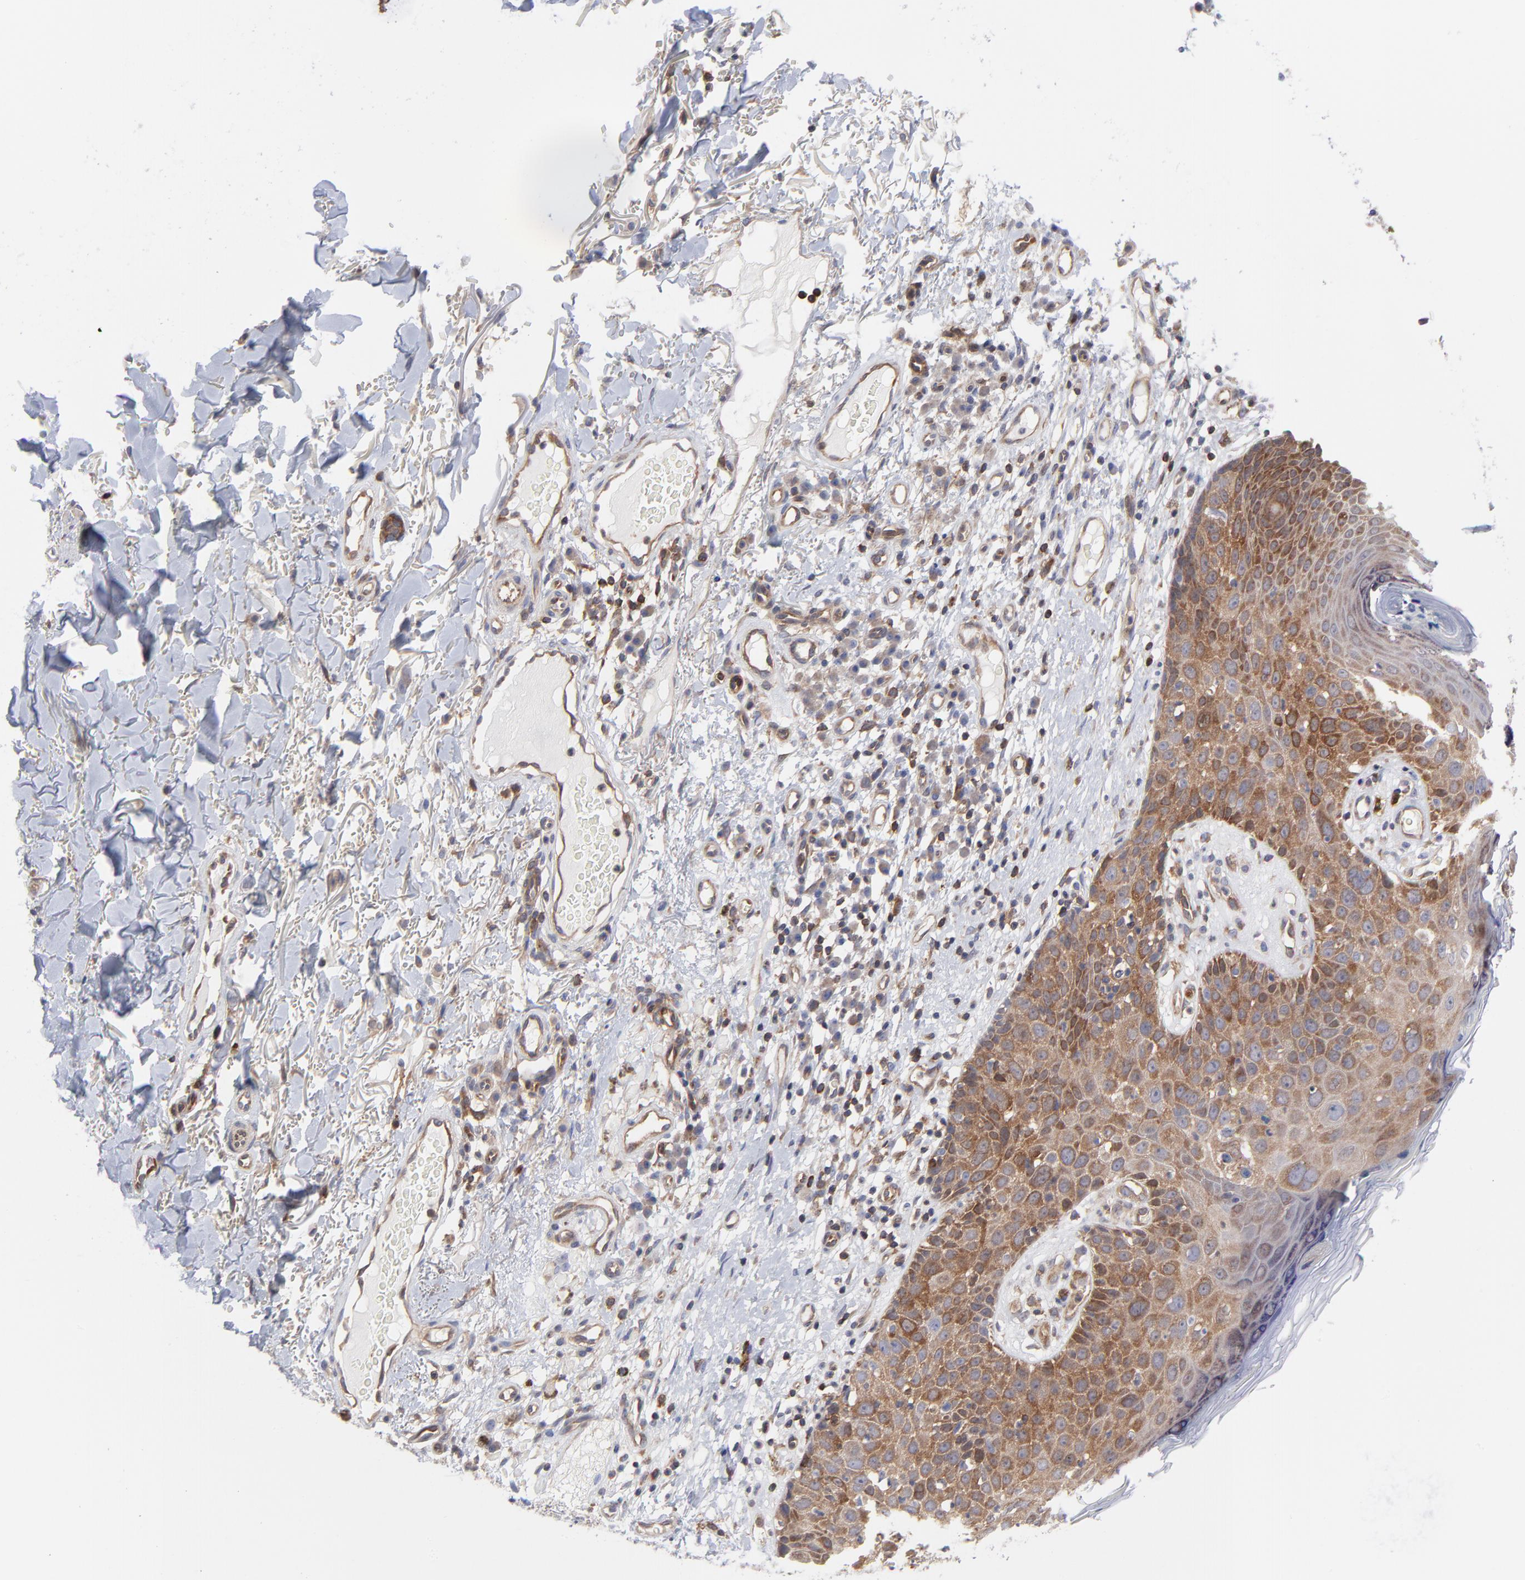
{"staining": {"intensity": "moderate", "quantity": ">75%", "location": "cytoplasmic/membranous"}, "tissue": "skin cancer", "cell_type": "Tumor cells", "image_type": "cancer", "snomed": [{"axis": "morphology", "description": "Squamous cell carcinoma, NOS"}, {"axis": "topography", "description": "Skin"}], "caption": "Human skin cancer (squamous cell carcinoma) stained for a protein (brown) exhibits moderate cytoplasmic/membranous positive expression in about >75% of tumor cells.", "gene": "NFKBIA", "patient": {"sex": "male", "age": 87}}